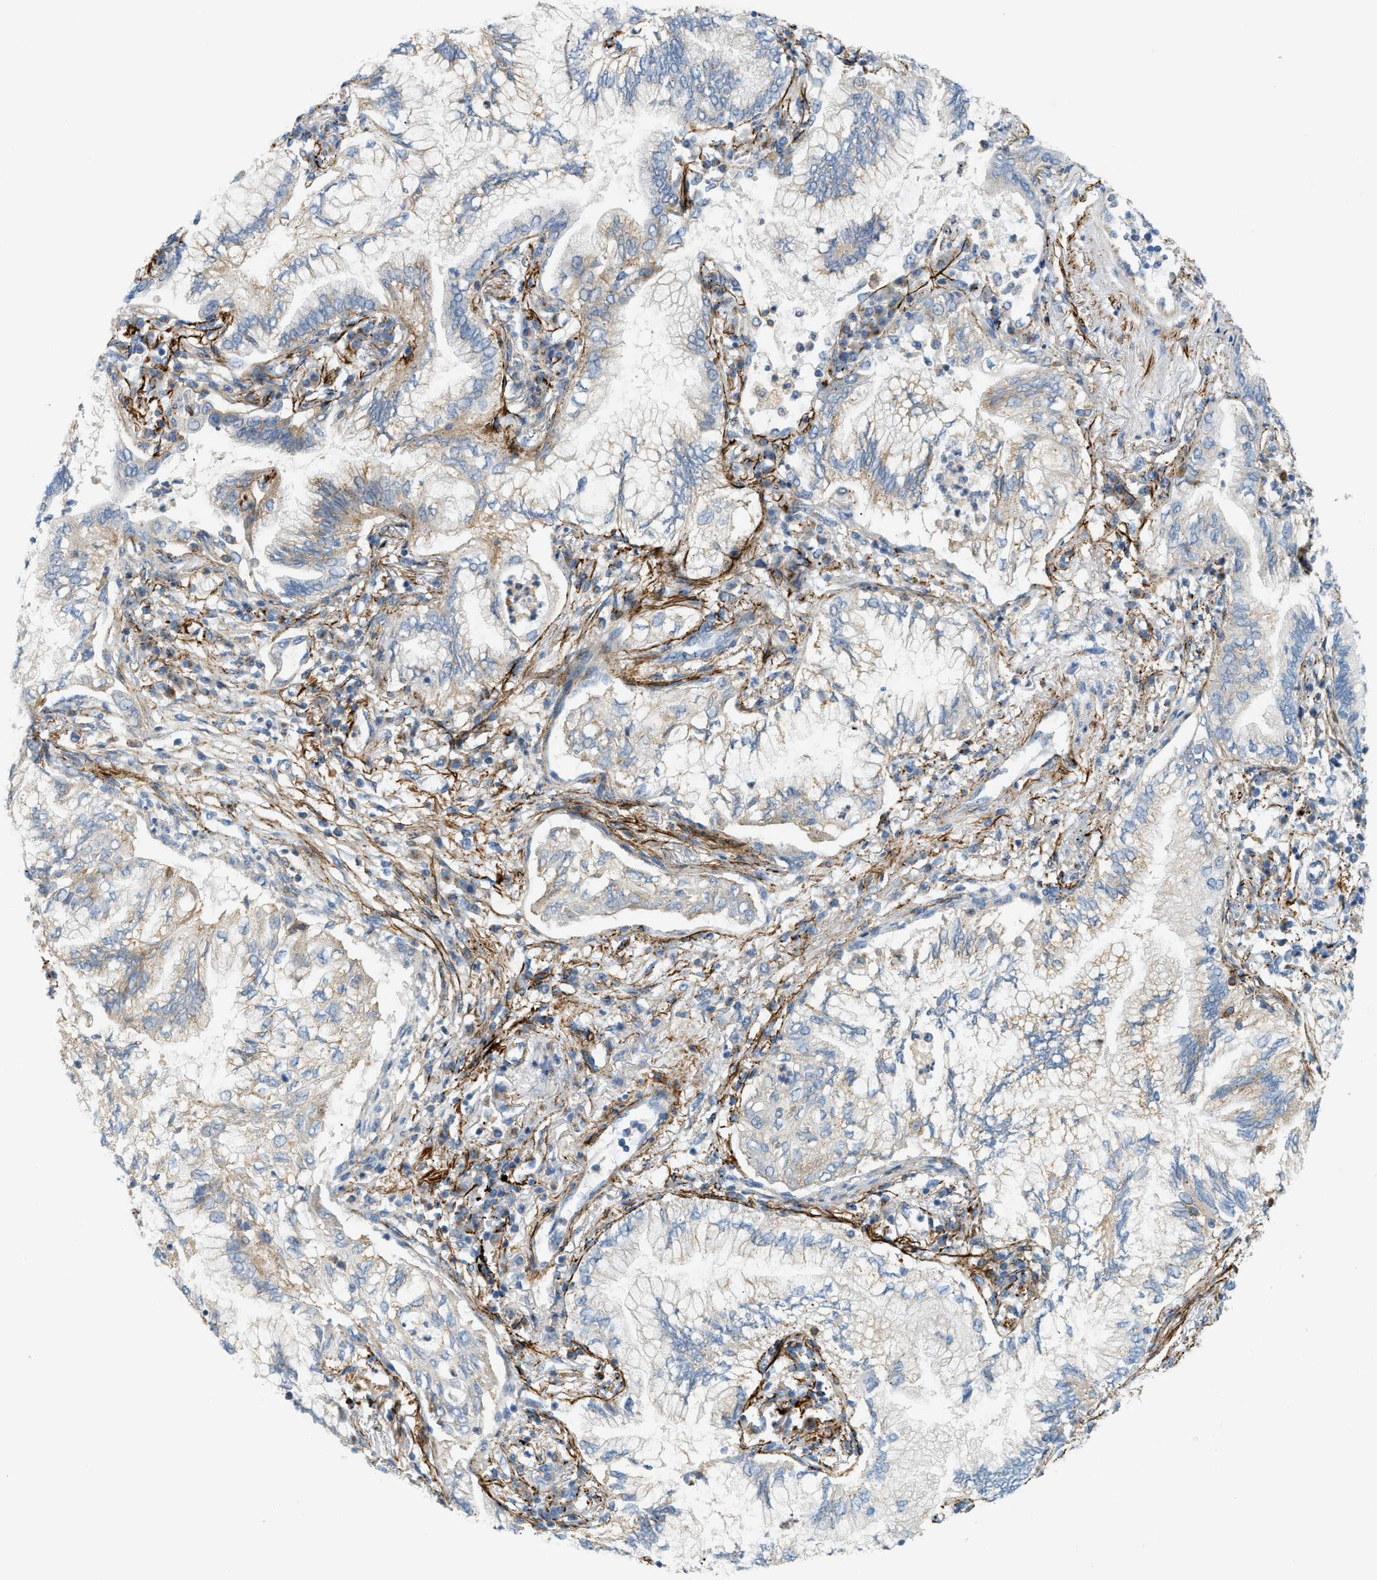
{"staining": {"intensity": "weak", "quantity": "25%-75%", "location": "cytoplasmic/membranous"}, "tissue": "lung cancer", "cell_type": "Tumor cells", "image_type": "cancer", "snomed": [{"axis": "morphology", "description": "Normal tissue, NOS"}, {"axis": "morphology", "description": "Adenocarcinoma, NOS"}, {"axis": "topography", "description": "Bronchus"}, {"axis": "topography", "description": "Lung"}], "caption": "Lung adenocarcinoma stained with a brown dye shows weak cytoplasmic/membranous positive positivity in about 25%-75% of tumor cells.", "gene": "LMBRD1", "patient": {"sex": "female", "age": 70}}